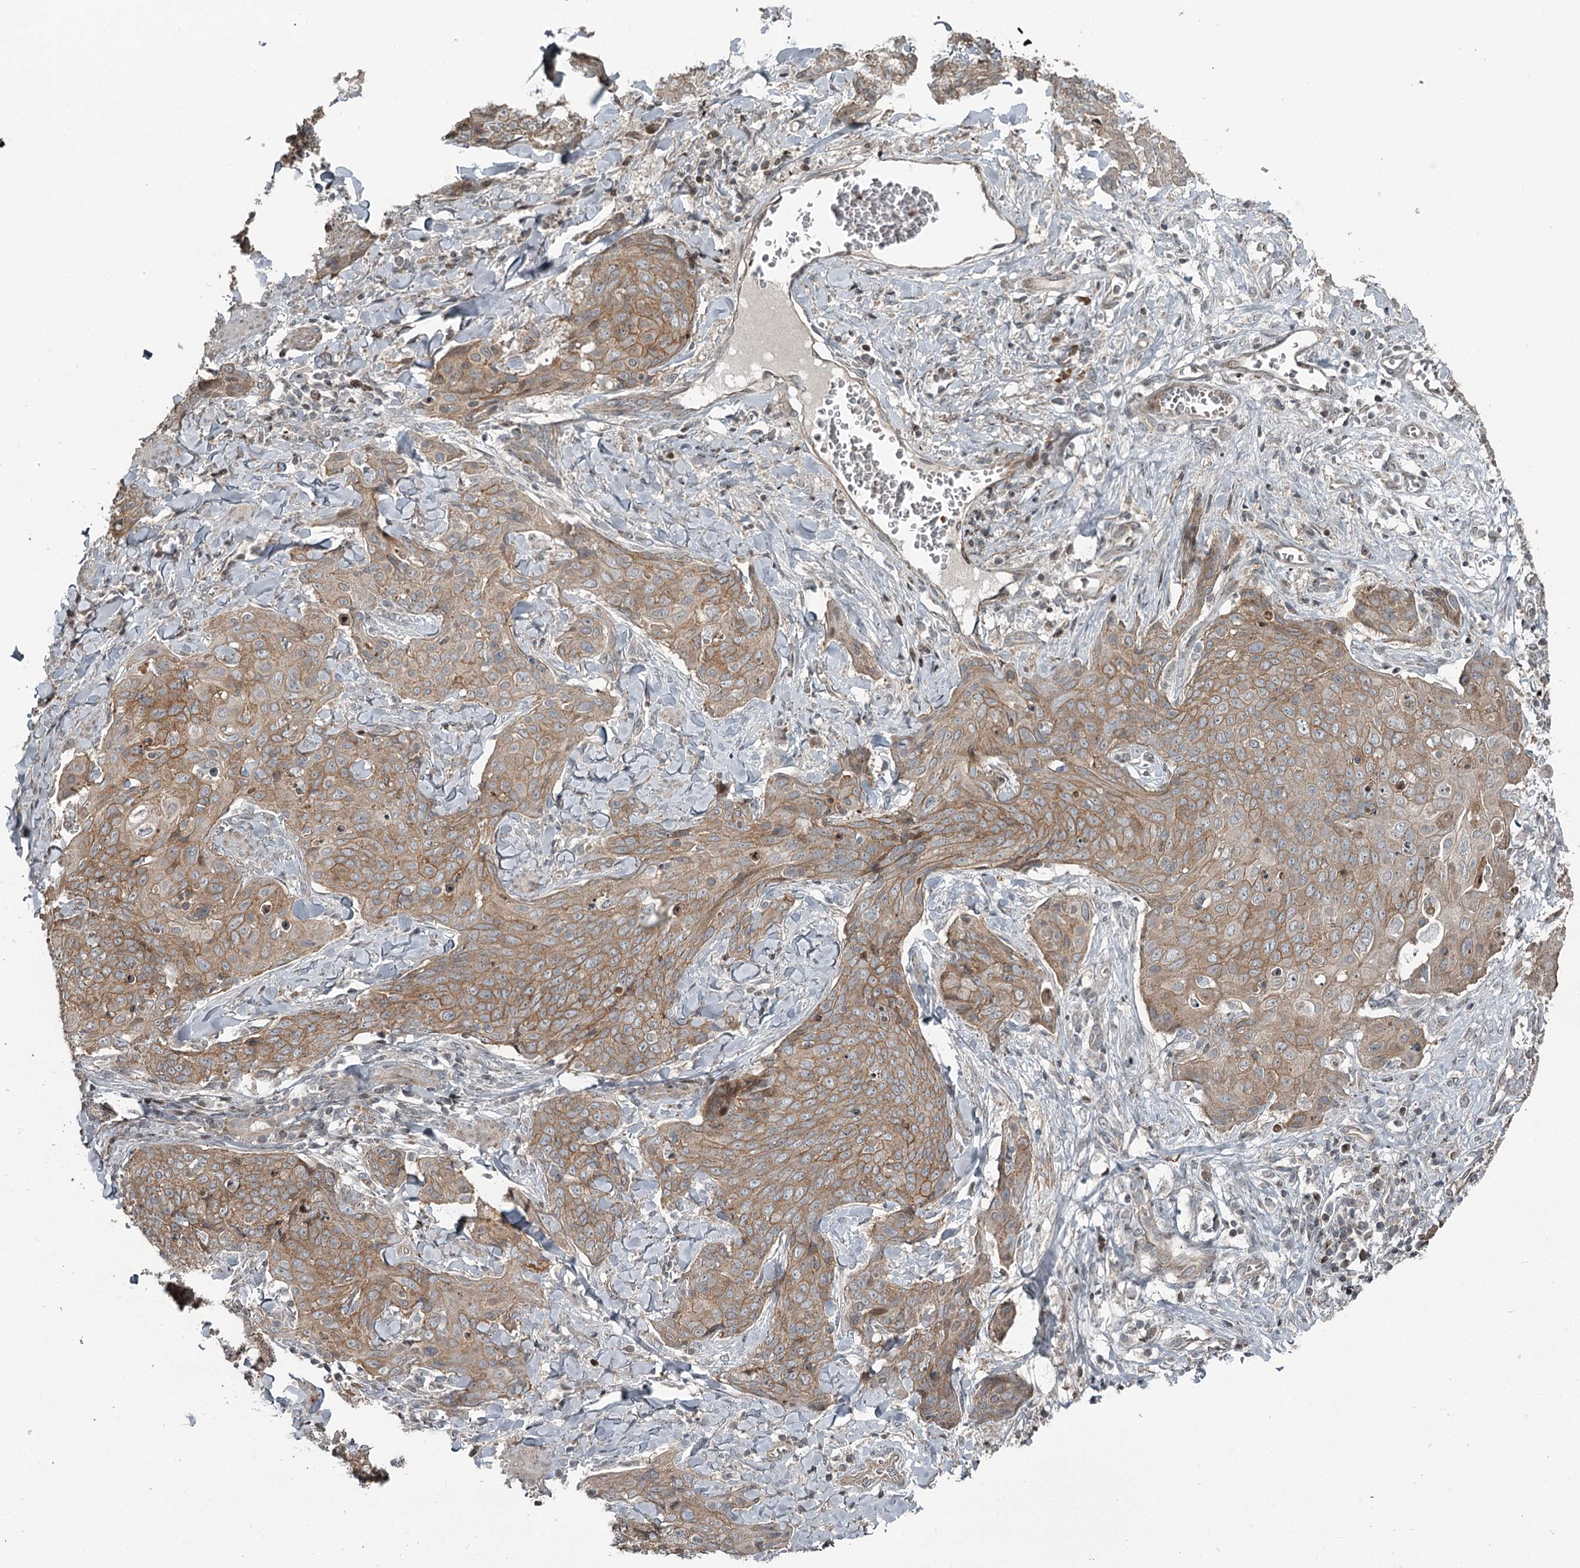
{"staining": {"intensity": "moderate", "quantity": ">75%", "location": "cytoplasmic/membranous"}, "tissue": "skin cancer", "cell_type": "Tumor cells", "image_type": "cancer", "snomed": [{"axis": "morphology", "description": "Squamous cell carcinoma, NOS"}, {"axis": "topography", "description": "Skin"}, {"axis": "topography", "description": "Vulva"}], "caption": "Immunohistochemistry micrograph of human skin cancer (squamous cell carcinoma) stained for a protein (brown), which displays medium levels of moderate cytoplasmic/membranous positivity in about >75% of tumor cells.", "gene": "RASSF8", "patient": {"sex": "female", "age": 85}}